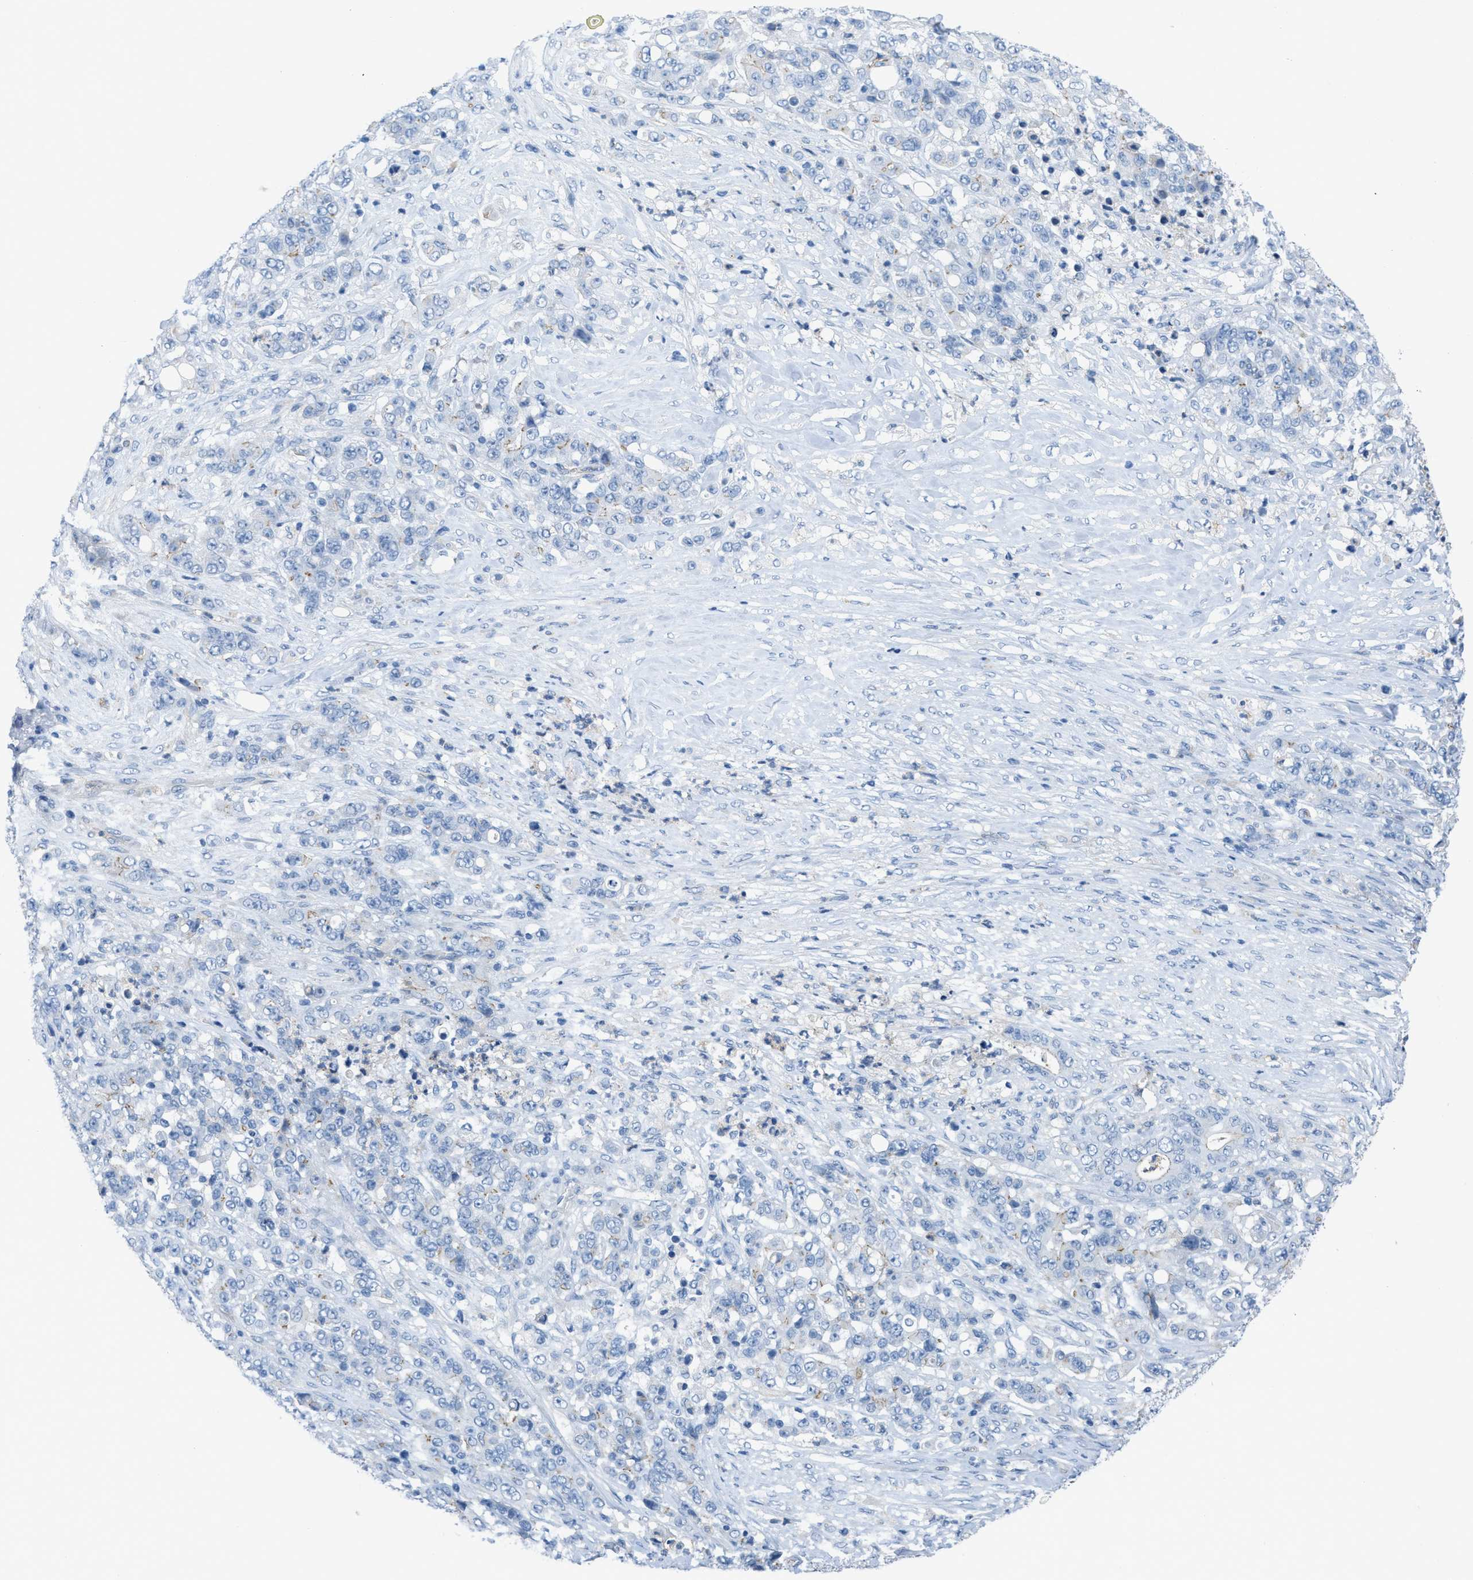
{"staining": {"intensity": "negative", "quantity": "none", "location": "none"}, "tissue": "stomach cancer", "cell_type": "Tumor cells", "image_type": "cancer", "snomed": [{"axis": "morphology", "description": "Adenocarcinoma, NOS"}, {"axis": "topography", "description": "Stomach"}], "caption": "This histopathology image is of stomach cancer stained with immunohistochemistry to label a protein in brown with the nuclei are counter-stained blue. There is no staining in tumor cells. (DAB (3,3'-diaminobenzidine) immunohistochemistry (IHC), high magnification).", "gene": "CRB3", "patient": {"sex": "female", "age": 73}}